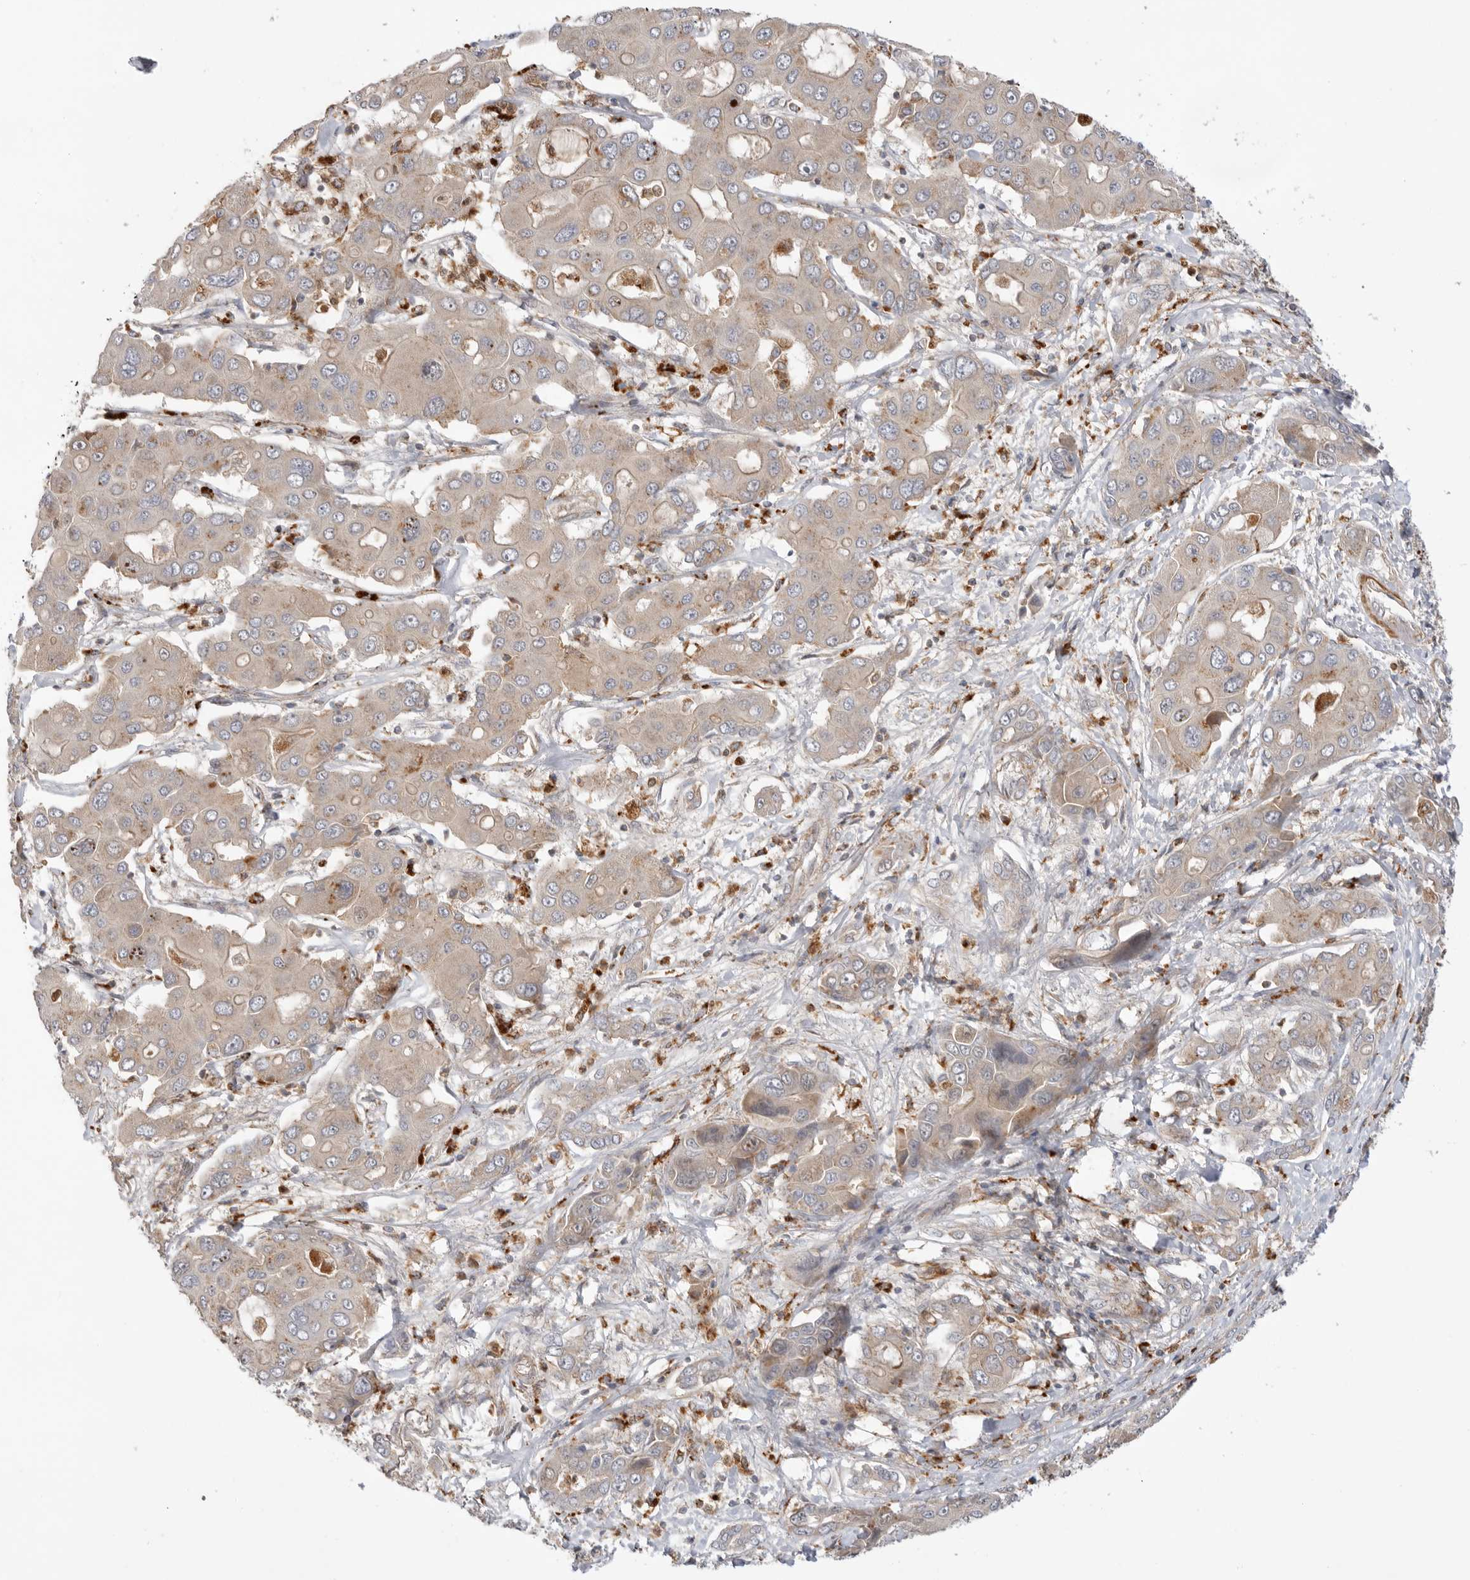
{"staining": {"intensity": "weak", "quantity": "<25%", "location": "cytoplasmic/membranous"}, "tissue": "liver cancer", "cell_type": "Tumor cells", "image_type": "cancer", "snomed": [{"axis": "morphology", "description": "Cholangiocarcinoma"}, {"axis": "topography", "description": "Liver"}], "caption": "Human cholangiocarcinoma (liver) stained for a protein using IHC reveals no staining in tumor cells.", "gene": "GNE", "patient": {"sex": "male", "age": 67}}